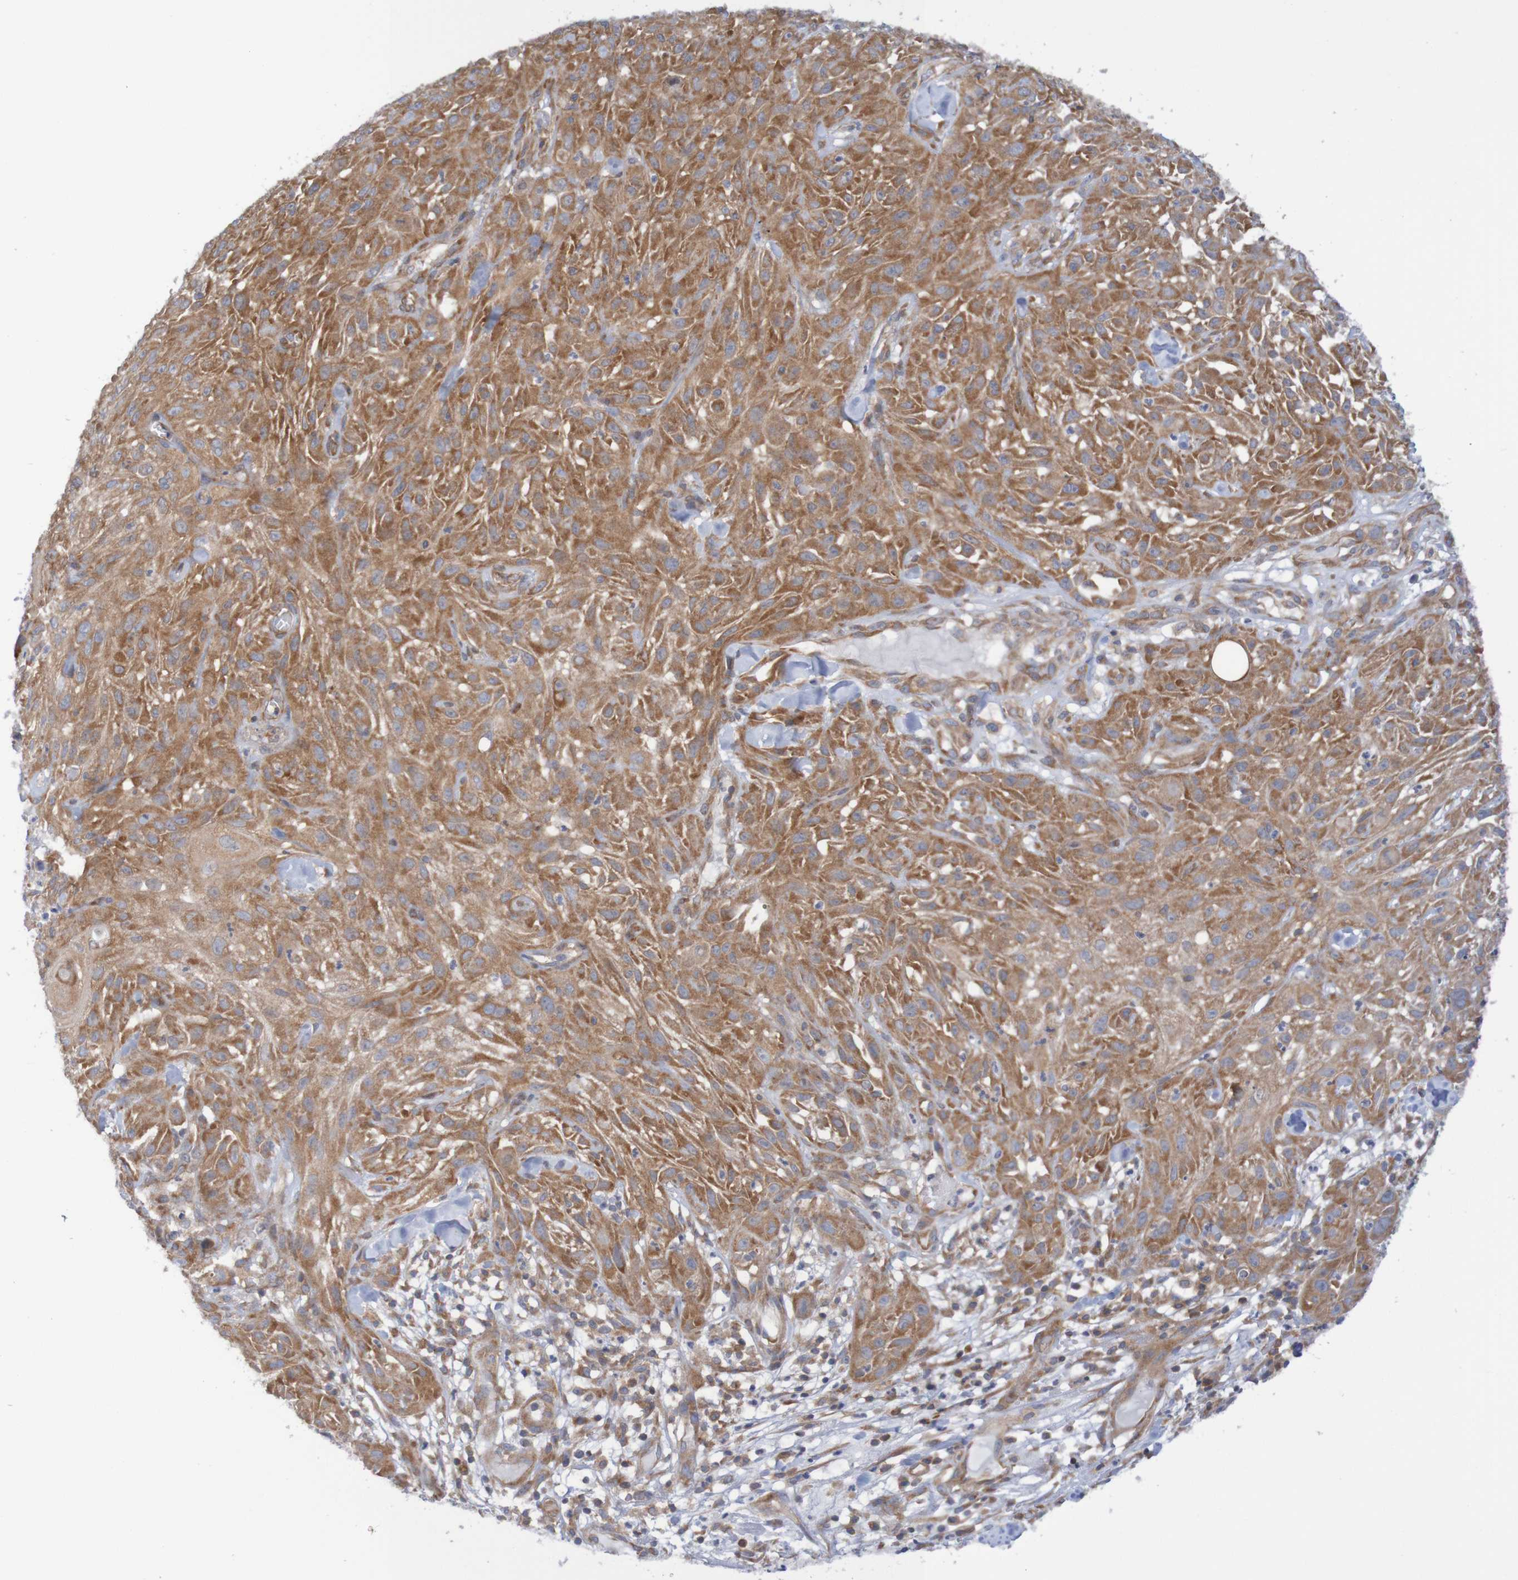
{"staining": {"intensity": "strong", "quantity": "25%-75%", "location": "cytoplasmic/membranous"}, "tissue": "skin cancer", "cell_type": "Tumor cells", "image_type": "cancer", "snomed": [{"axis": "morphology", "description": "Squamous cell carcinoma, NOS"}, {"axis": "topography", "description": "Skin"}], "caption": "This photomicrograph demonstrates skin squamous cell carcinoma stained with immunohistochemistry (IHC) to label a protein in brown. The cytoplasmic/membranous of tumor cells show strong positivity for the protein. Nuclei are counter-stained blue.", "gene": "LRRC47", "patient": {"sex": "male", "age": 75}}